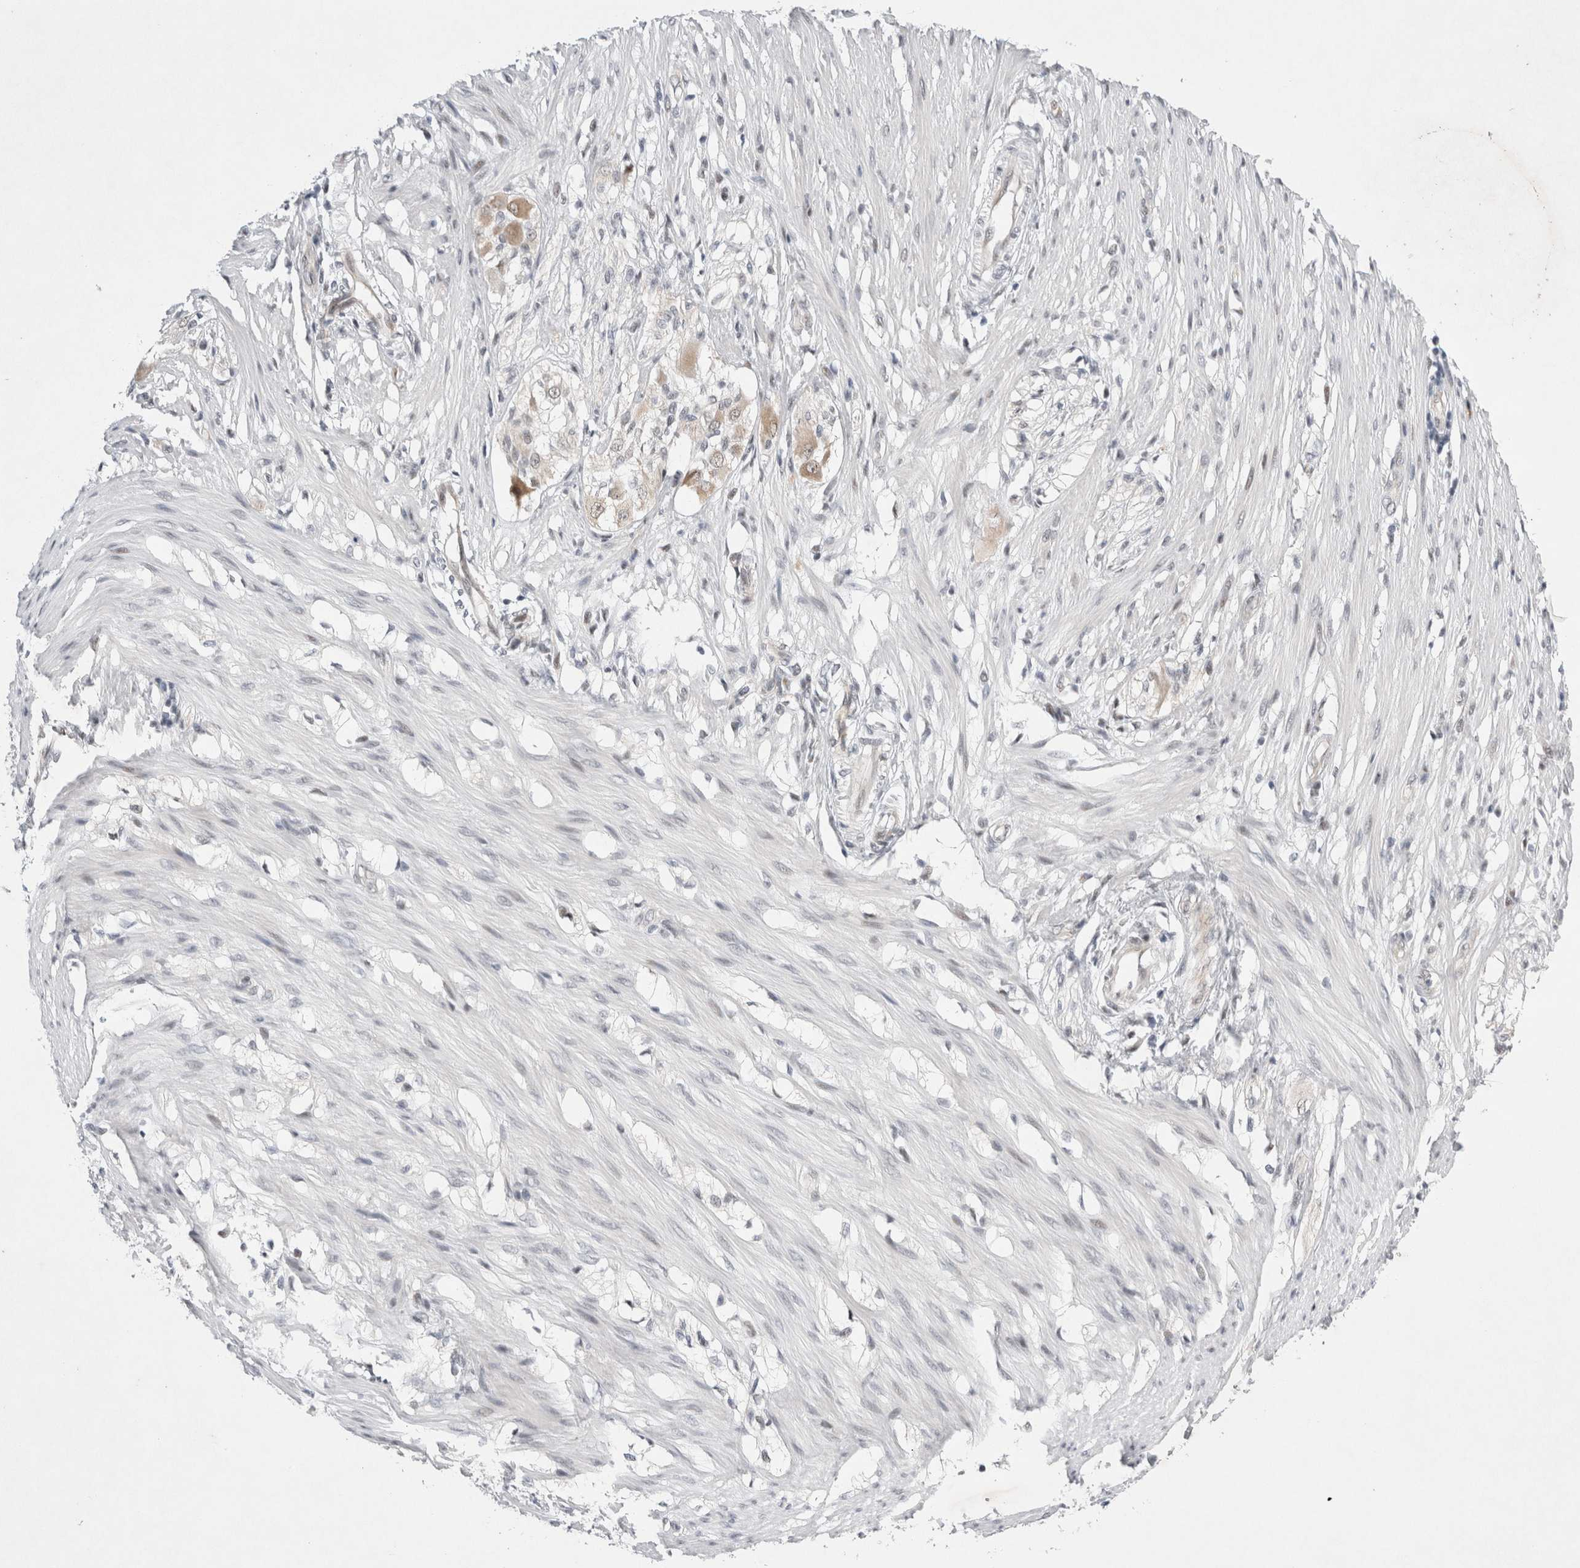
{"staining": {"intensity": "negative", "quantity": "none", "location": "none"}, "tissue": "smooth muscle", "cell_type": "Smooth muscle cells", "image_type": "normal", "snomed": [{"axis": "morphology", "description": "Normal tissue, NOS"}, {"axis": "morphology", "description": "Adenocarcinoma, NOS"}, {"axis": "topography", "description": "Smooth muscle"}, {"axis": "topography", "description": "Colon"}], "caption": "Immunohistochemistry of normal smooth muscle displays no expression in smooth muscle cells.", "gene": "WIPF2", "patient": {"sex": "male", "age": 14}}